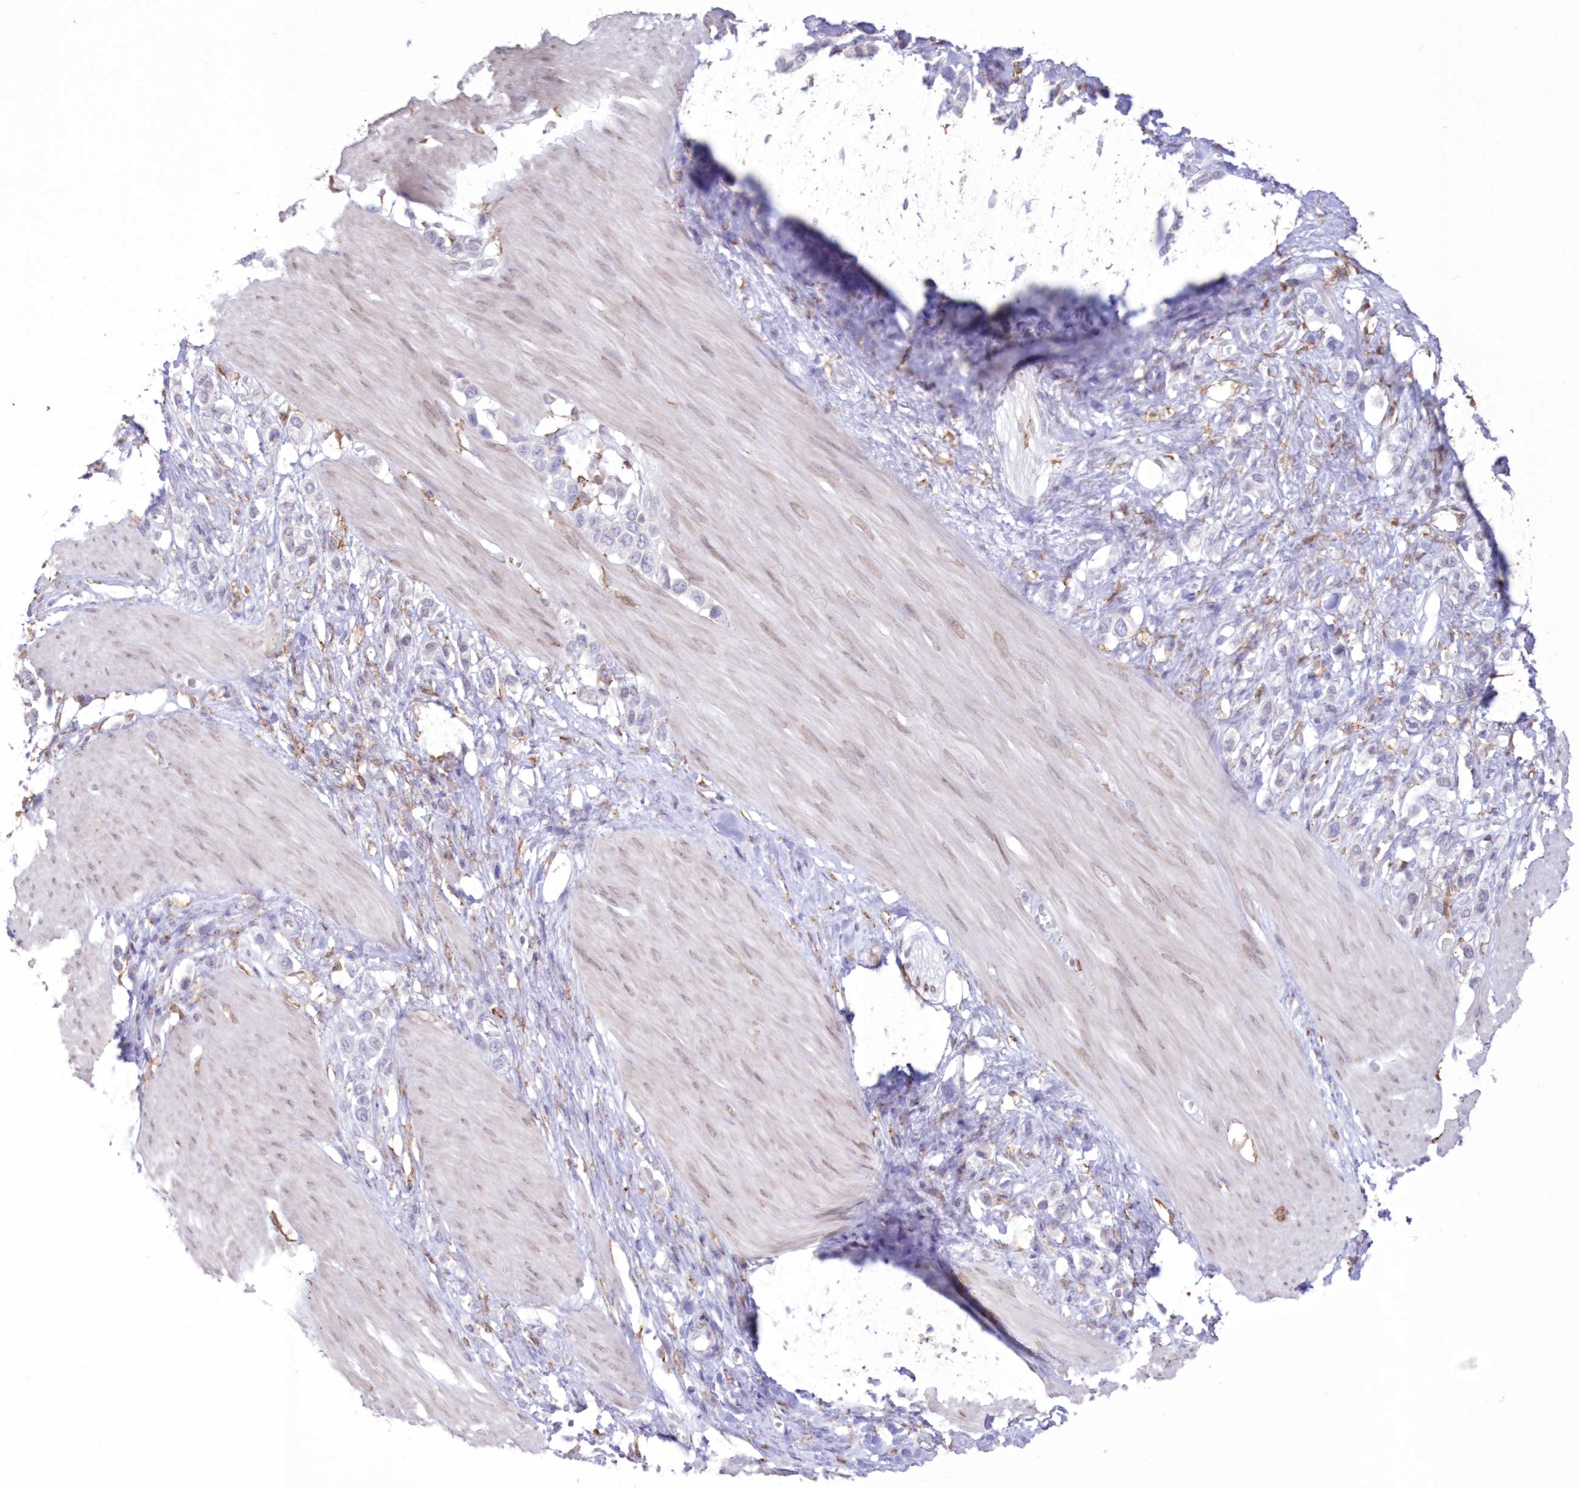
{"staining": {"intensity": "negative", "quantity": "none", "location": "none"}, "tissue": "stomach cancer", "cell_type": "Tumor cells", "image_type": "cancer", "snomed": [{"axis": "morphology", "description": "Adenocarcinoma, NOS"}, {"axis": "topography", "description": "Stomach"}], "caption": "The histopathology image exhibits no significant staining in tumor cells of stomach cancer. (IHC, brightfield microscopy, high magnification).", "gene": "C11orf1", "patient": {"sex": "female", "age": 65}}